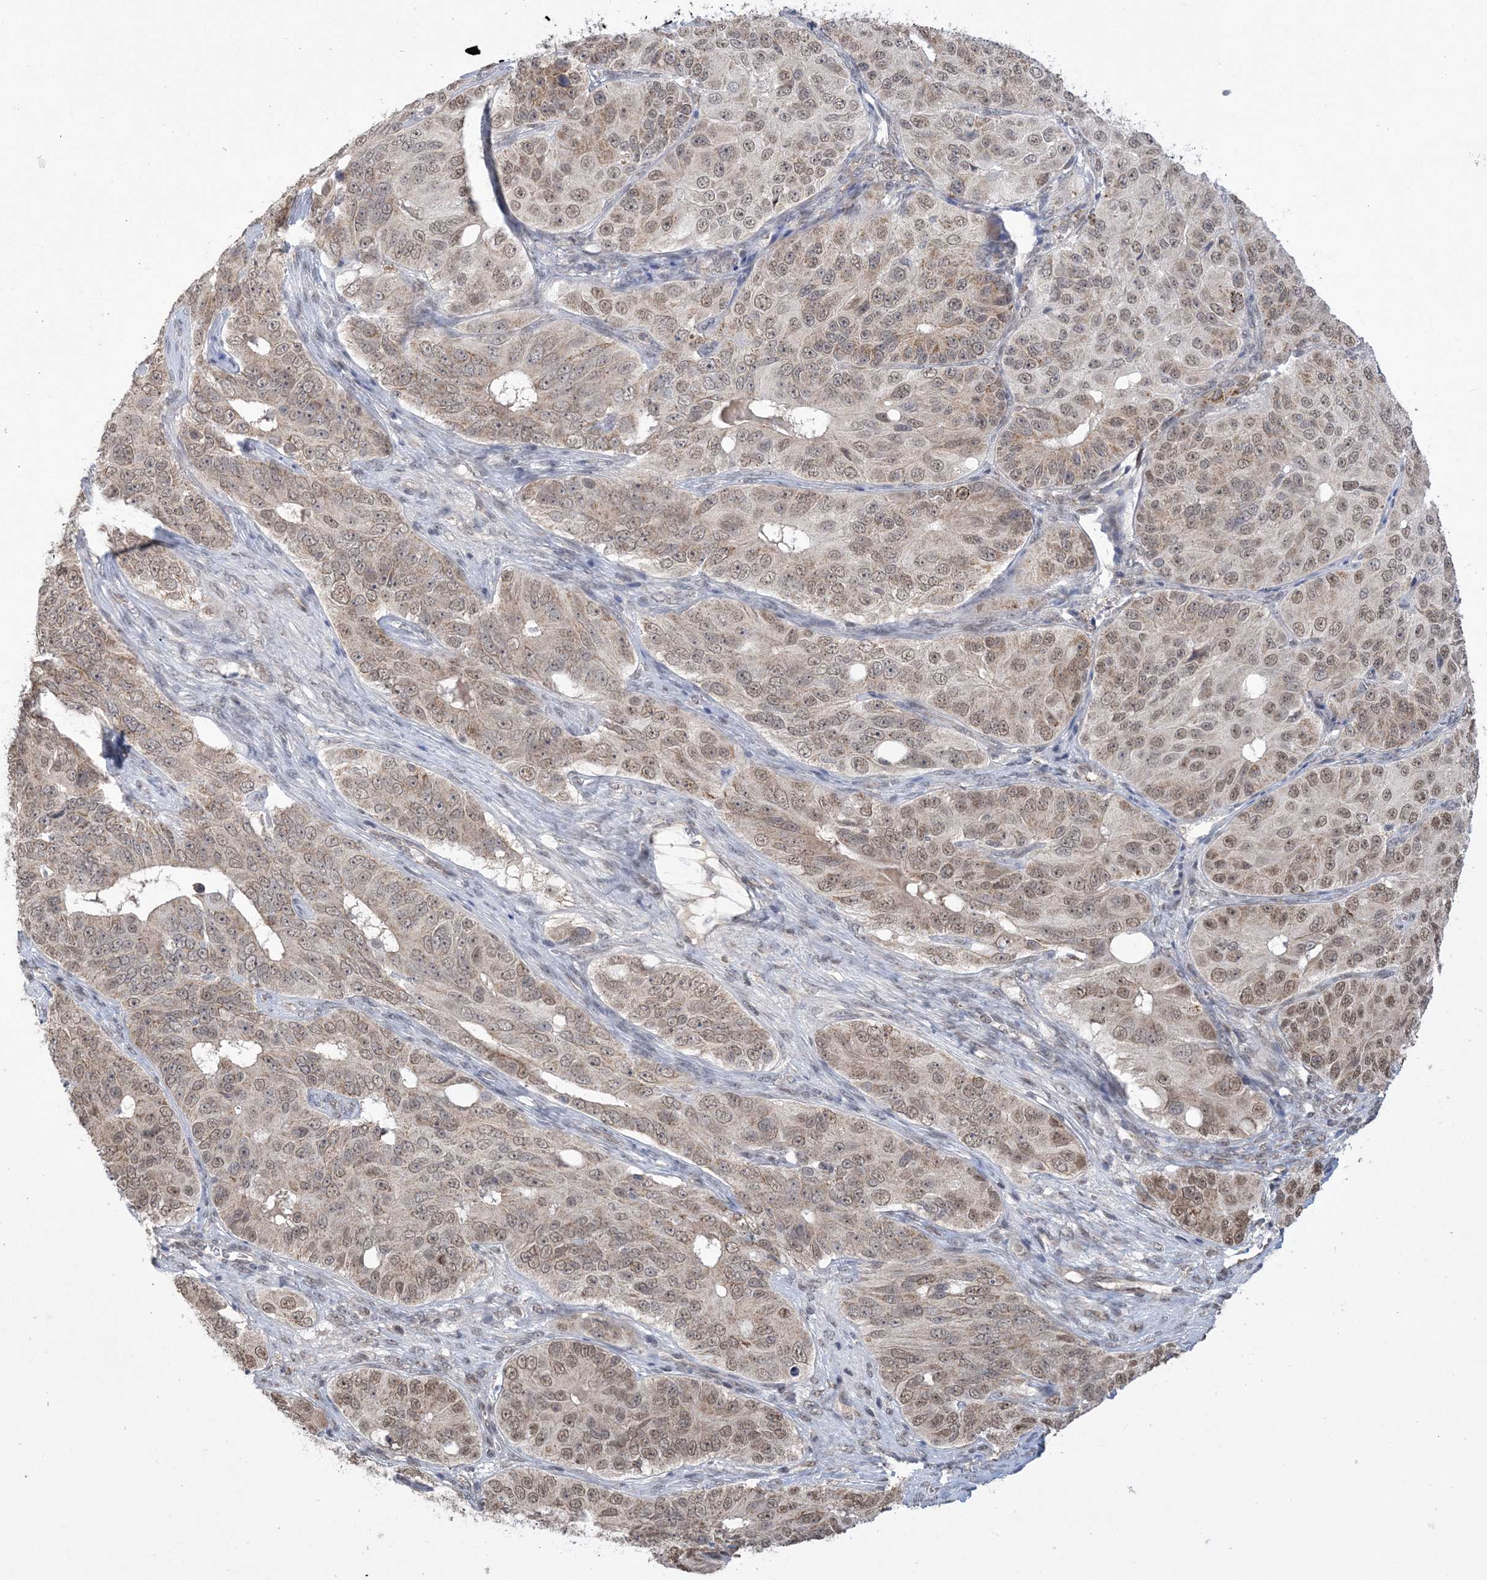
{"staining": {"intensity": "moderate", "quantity": ">75%", "location": "nuclear"}, "tissue": "ovarian cancer", "cell_type": "Tumor cells", "image_type": "cancer", "snomed": [{"axis": "morphology", "description": "Carcinoma, endometroid"}, {"axis": "topography", "description": "Ovary"}], "caption": "Protein staining displays moderate nuclear staining in about >75% of tumor cells in ovarian cancer (endometroid carcinoma). (DAB IHC with brightfield microscopy, high magnification).", "gene": "TRMT10C", "patient": {"sex": "female", "age": 51}}